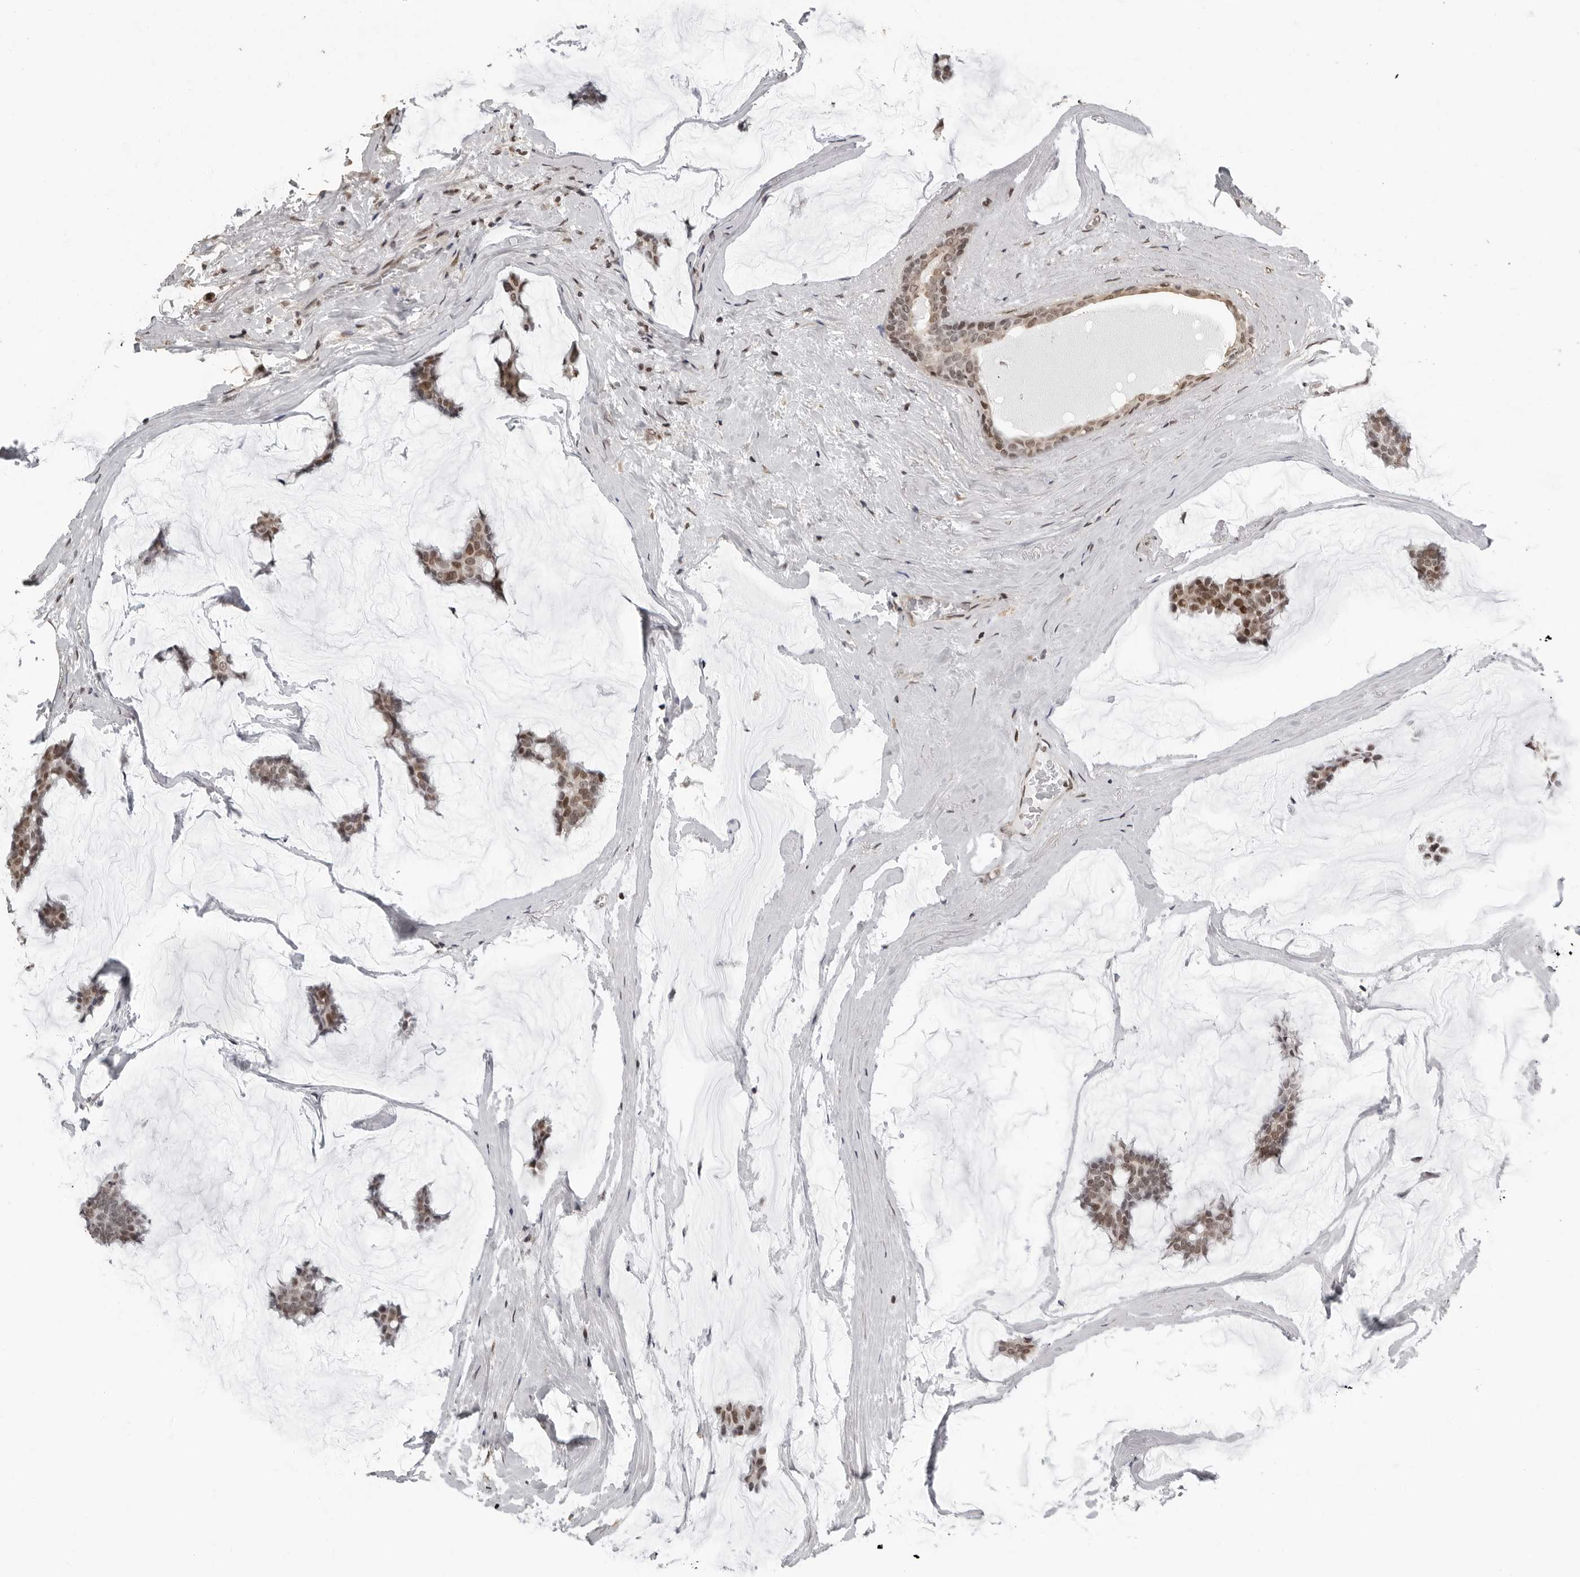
{"staining": {"intensity": "moderate", "quantity": ">75%", "location": "nuclear"}, "tissue": "breast cancer", "cell_type": "Tumor cells", "image_type": "cancer", "snomed": [{"axis": "morphology", "description": "Duct carcinoma"}, {"axis": "topography", "description": "Breast"}], "caption": "Immunohistochemistry of human breast cancer (invasive ductal carcinoma) shows medium levels of moderate nuclear positivity in approximately >75% of tumor cells.", "gene": "ORC1", "patient": {"sex": "female", "age": 93}}